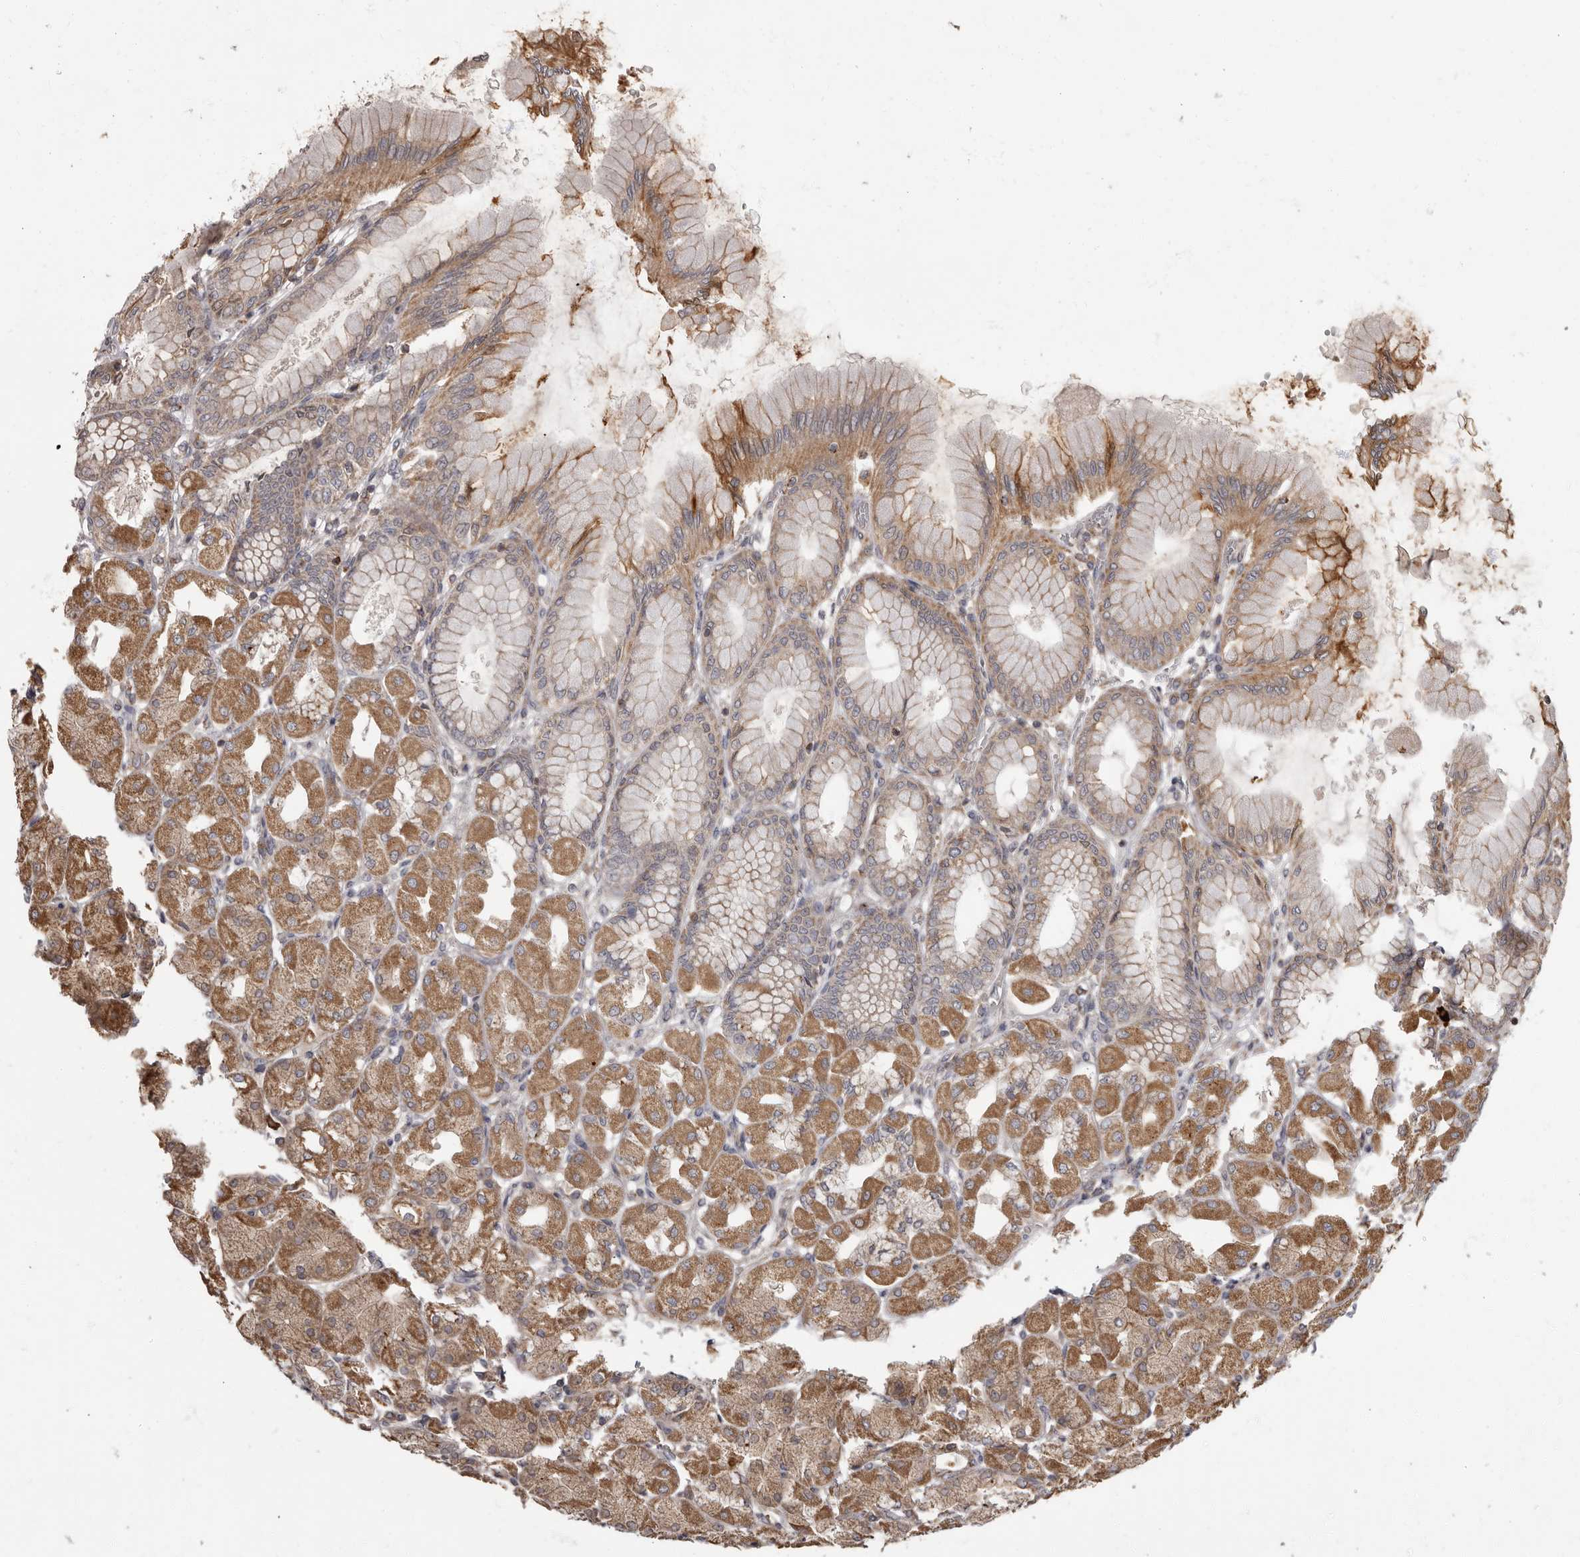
{"staining": {"intensity": "moderate", "quantity": ">75%", "location": "cytoplasmic/membranous"}, "tissue": "stomach", "cell_type": "Glandular cells", "image_type": "normal", "snomed": [{"axis": "morphology", "description": "Normal tissue, NOS"}, {"axis": "topography", "description": "Stomach, upper"}], "caption": "A medium amount of moderate cytoplasmic/membranous expression is present in approximately >75% of glandular cells in normal stomach.", "gene": "ADCY2", "patient": {"sex": "female", "age": 56}}